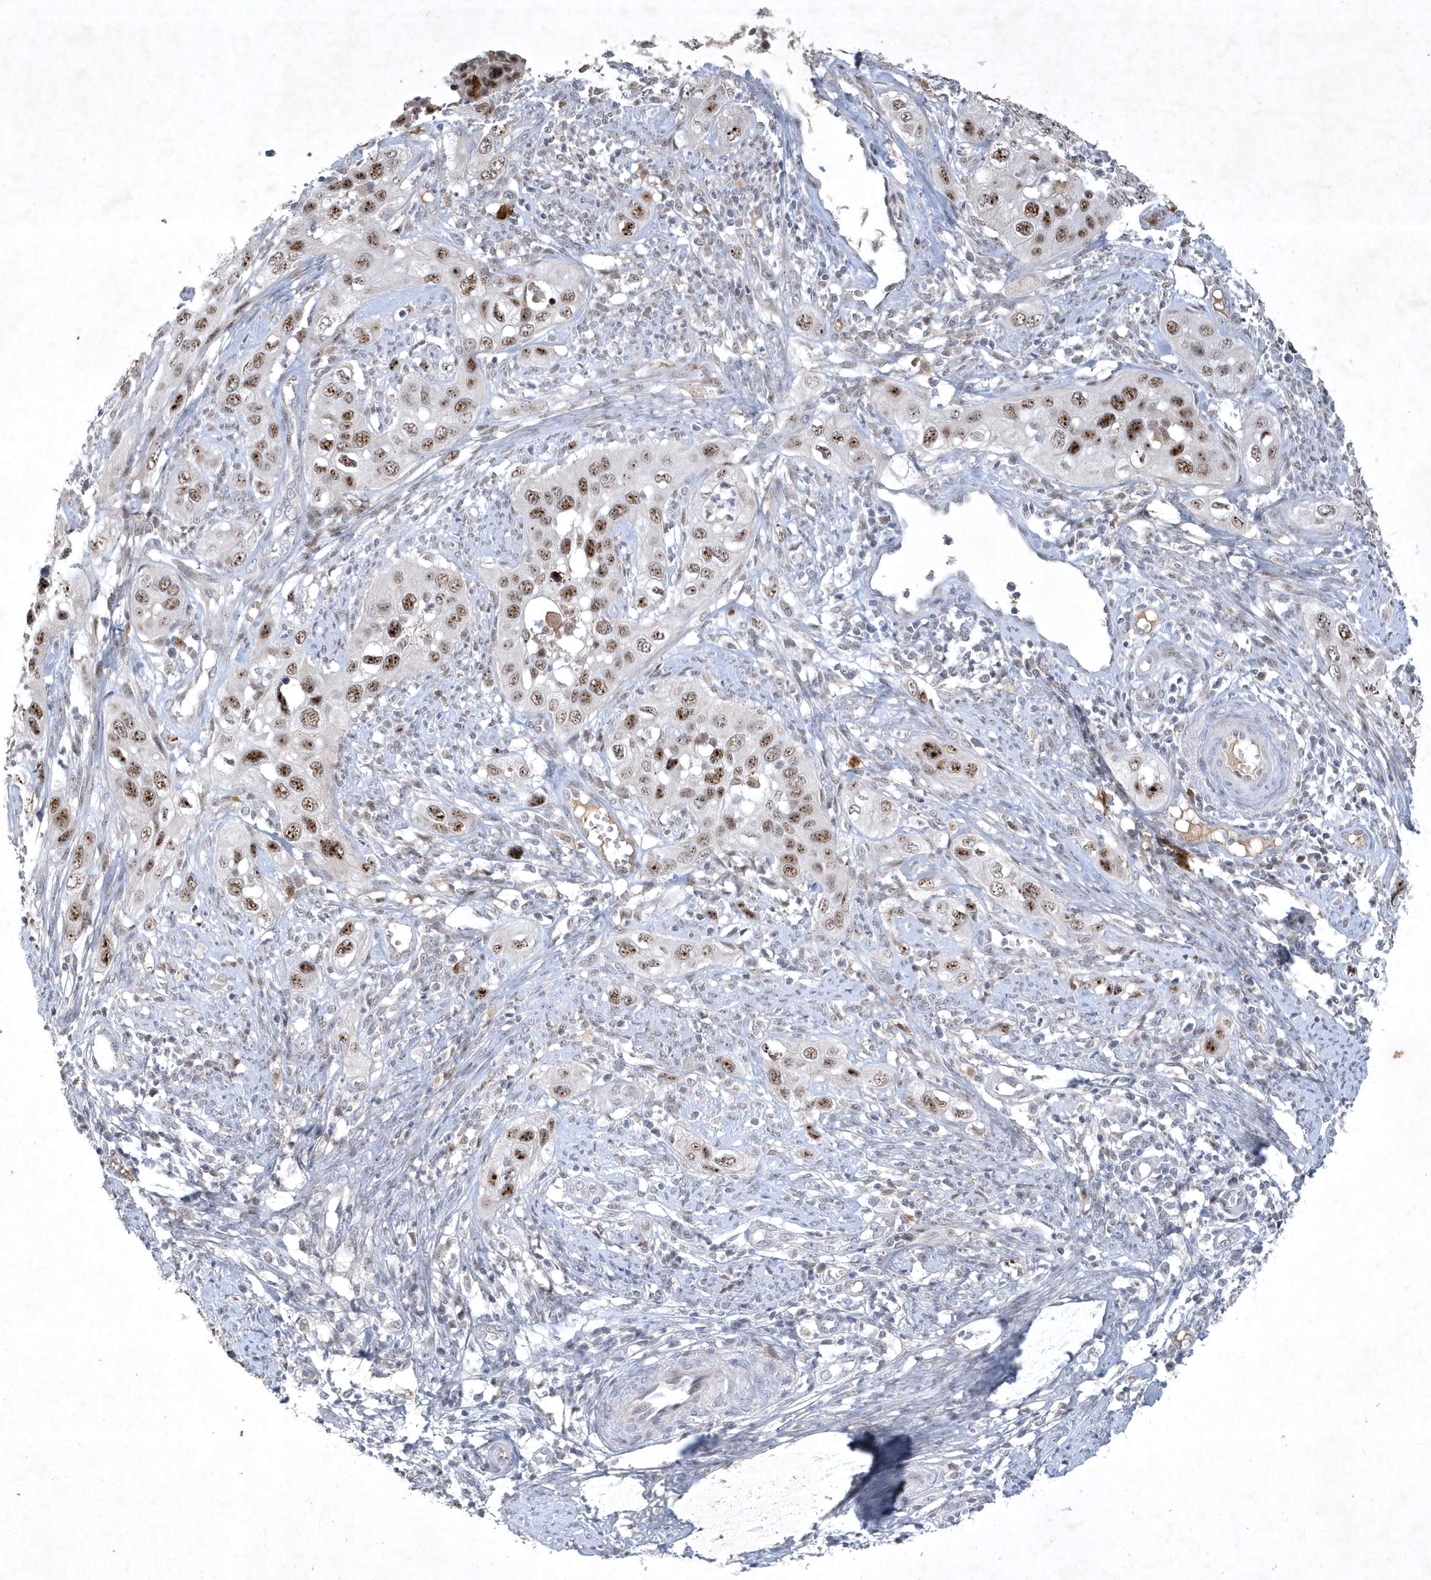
{"staining": {"intensity": "moderate", "quantity": ">75%", "location": "nuclear"}, "tissue": "cervical cancer", "cell_type": "Tumor cells", "image_type": "cancer", "snomed": [{"axis": "morphology", "description": "Squamous cell carcinoma, NOS"}, {"axis": "topography", "description": "Cervix"}], "caption": "Human cervical cancer (squamous cell carcinoma) stained with a brown dye exhibits moderate nuclear positive expression in approximately >75% of tumor cells.", "gene": "THG1L", "patient": {"sex": "female", "age": 34}}